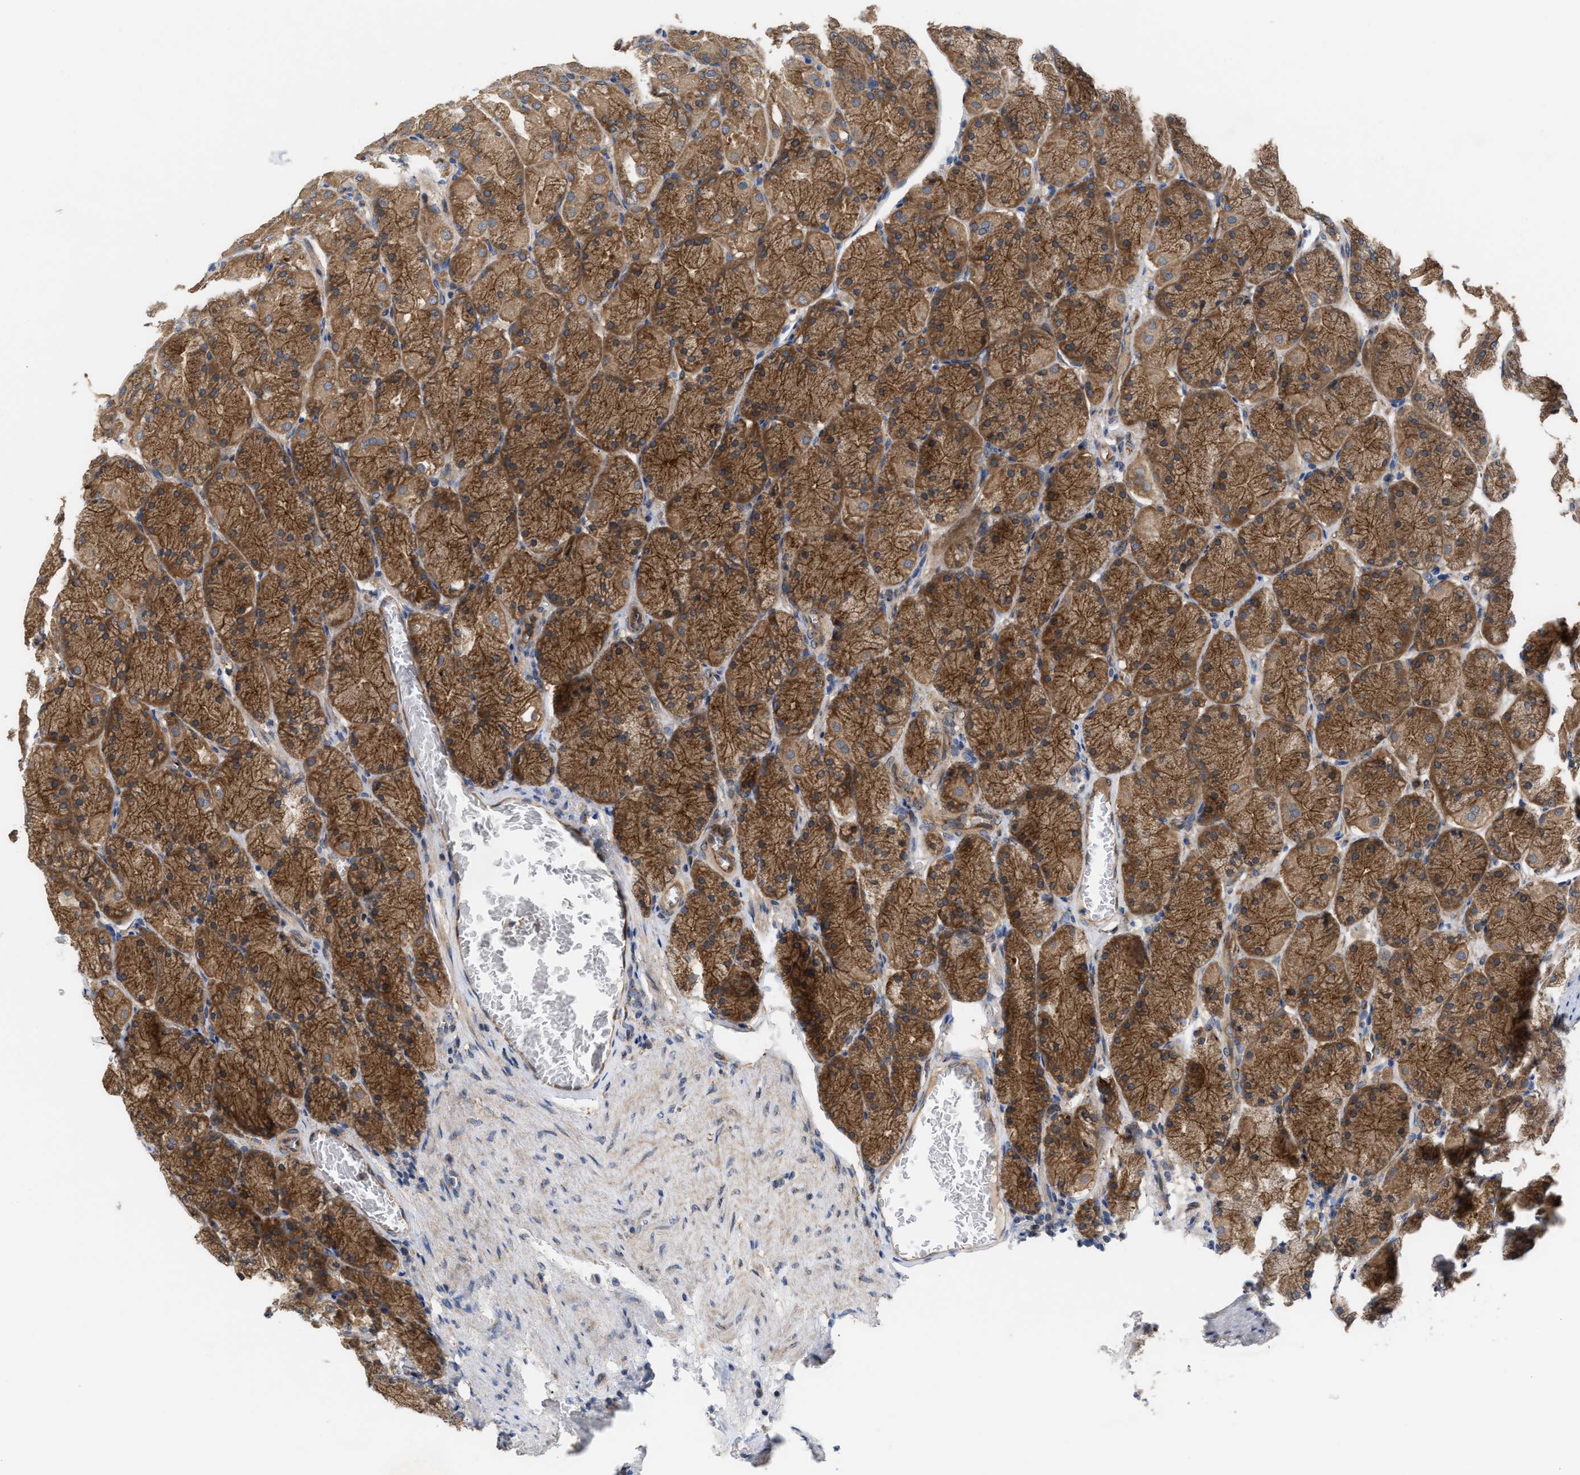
{"staining": {"intensity": "strong", "quantity": ">75%", "location": "cytoplasmic/membranous"}, "tissue": "stomach", "cell_type": "Glandular cells", "image_type": "normal", "snomed": [{"axis": "morphology", "description": "Normal tissue, NOS"}, {"axis": "topography", "description": "Stomach, upper"}], "caption": "Immunohistochemistry (DAB) staining of benign stomach reveals strong cytoplasmic/membranous protein staining in about >75% of glandular cells.", "gene": "LAPTM4B", "patient": {"sex": "female", "age": 56}}